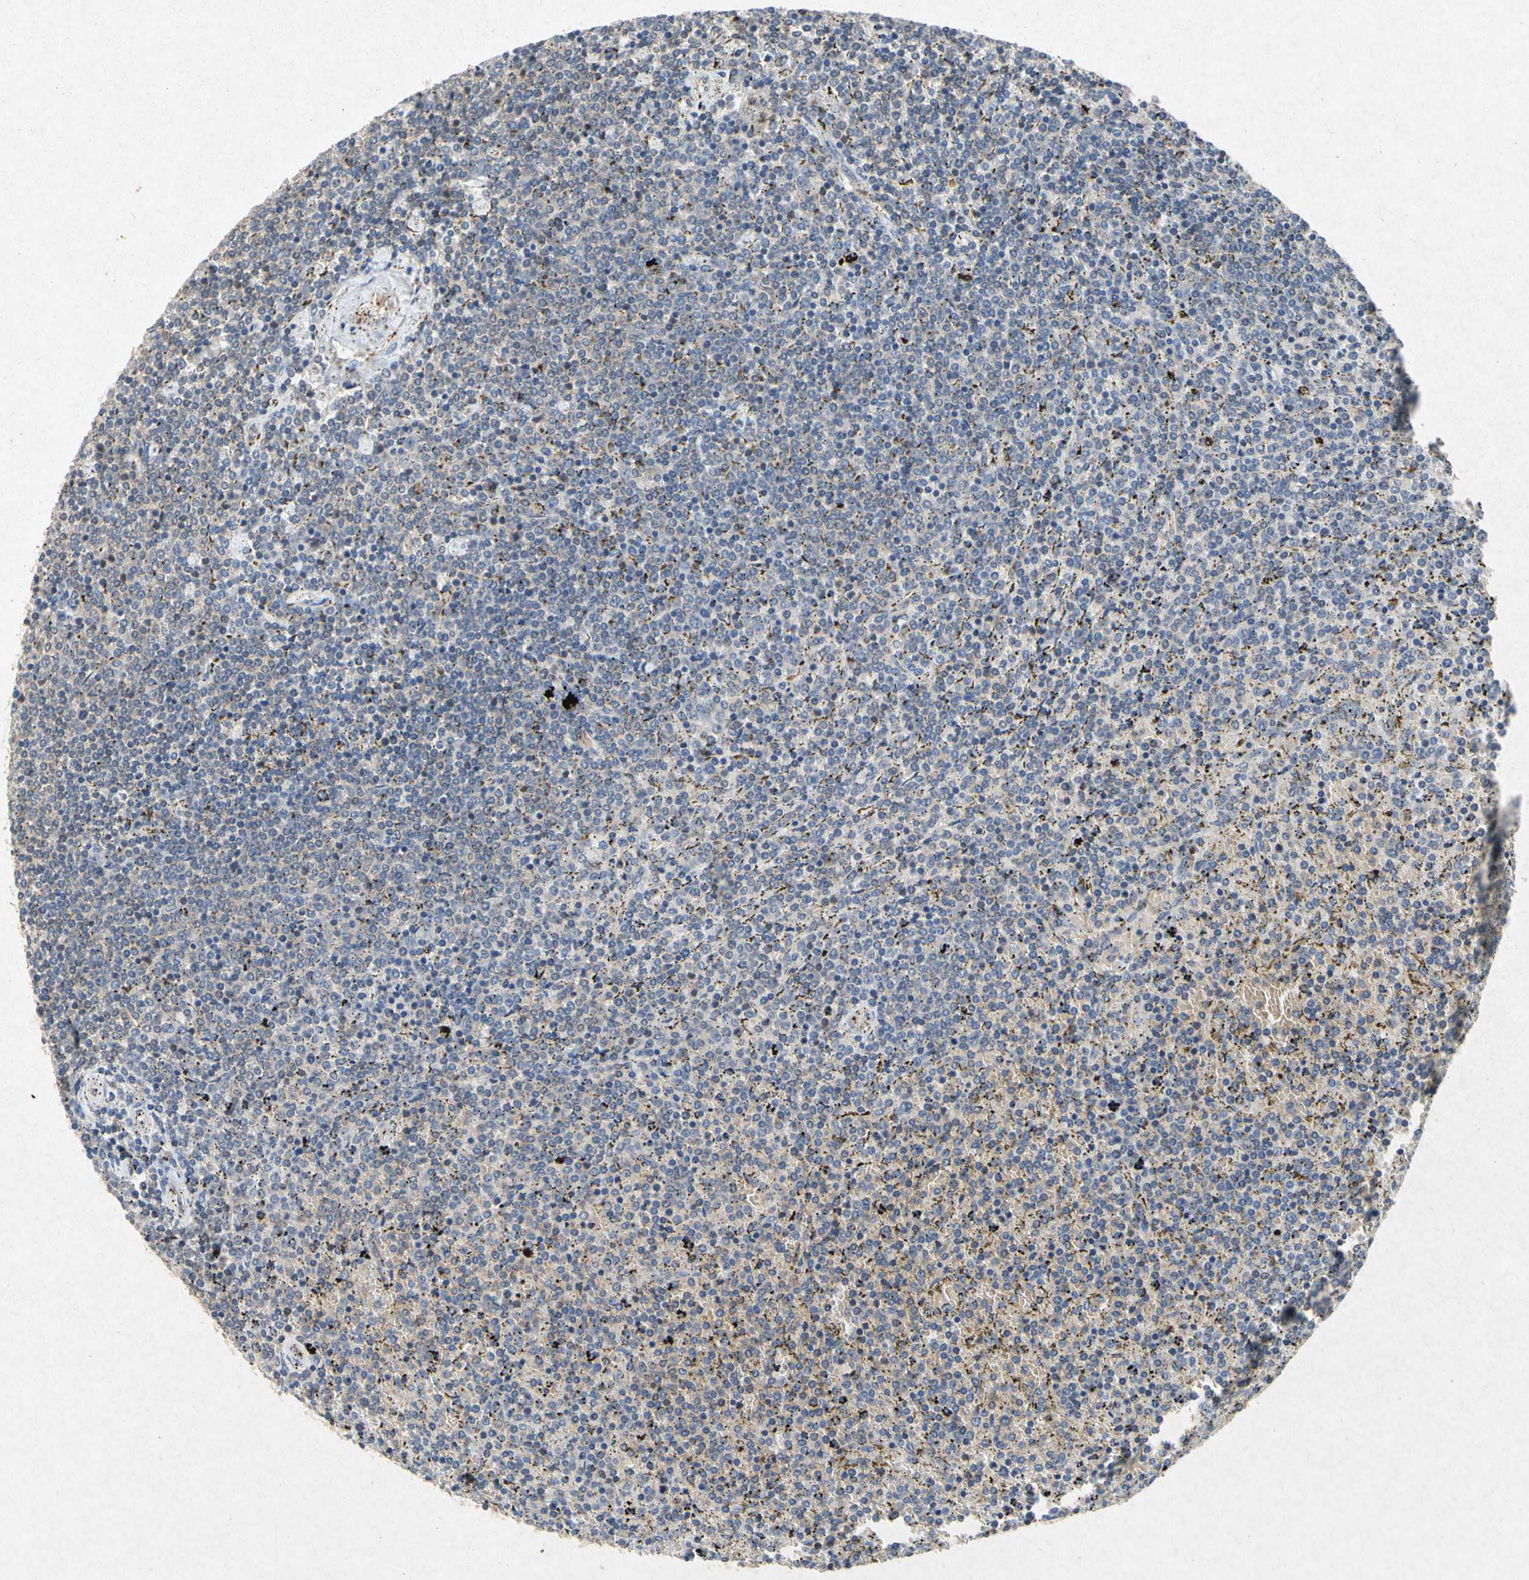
{"staining": {"intensity": "negative", "quantity": "none", "location": "none"}, "tissue": "lymphoma", "cell_type": "Tumor cells", "image_type": "cancer", "snomed": [{"axis": "morphology", "description": "Malignant lymphoma, non-Hodgkin's type, Low grade"}, {"axis": "topography", "description": "Spleen"}], "caption": "This histopathology image is of malignant lymphoma, non-Hodgkin's type (low-grade) stained with immunohistochemistry to label a protein in brown with the nuclei are counter-stained blue. There is no positivity in tumor cells.", "gene": "RPS6KA1", "patient": {"sex": "female", "age": 77}}